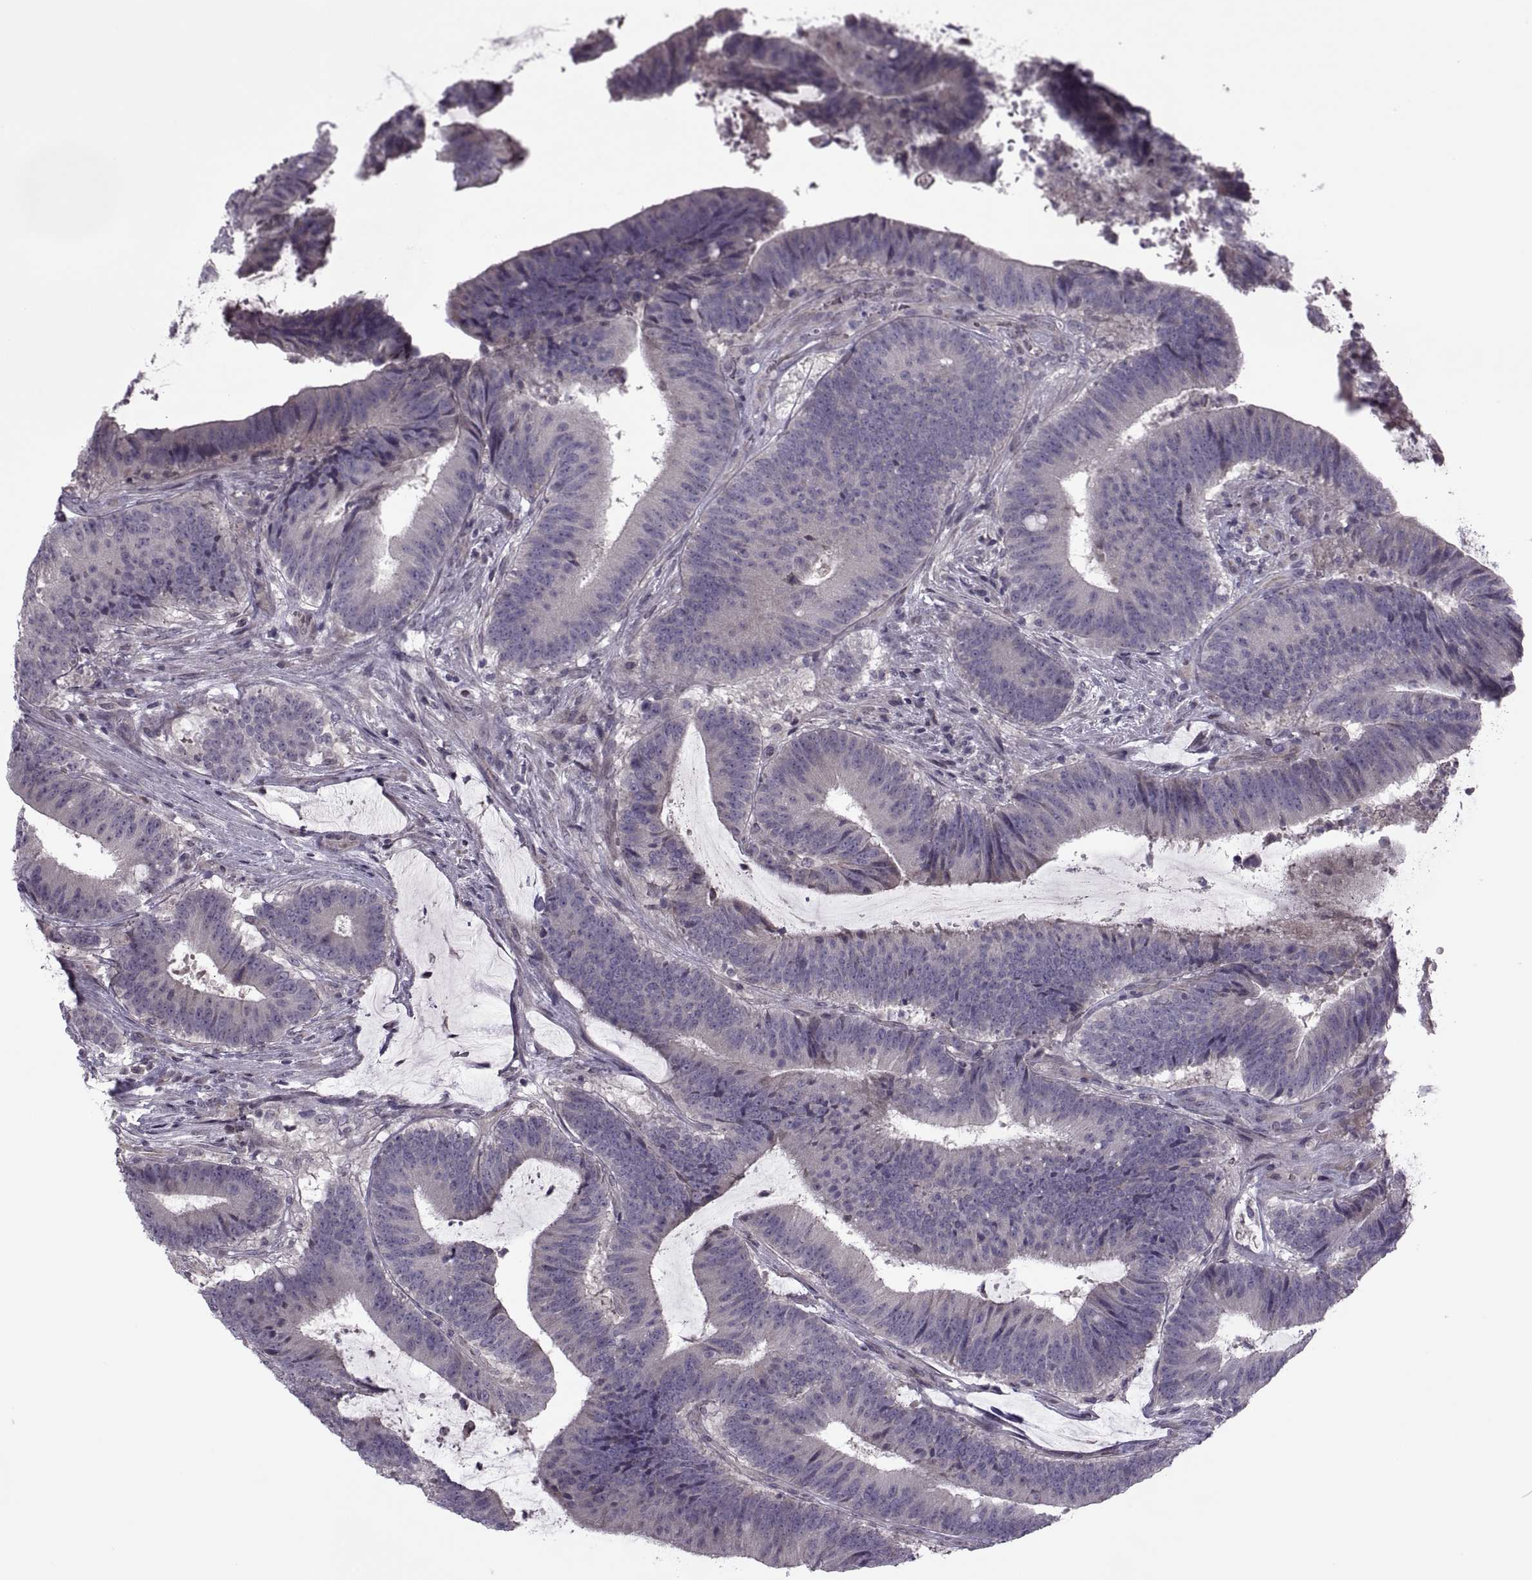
{"staining": {"intensity": "negative", "quantity": "none", "location": "none"}, "tissue": "colorectal cancer", "cell_type": "Tumor cells", "image_type": "cancer", "snomed": [{"axis": "morphology", "description": "Adenocarcinoma, NOS"}, {"axis": "topography", "description": "Colon"}], "caption": "A histopathology image of adenocarcinoma (colorectal) stained for a protein displays no brown staining in tumor cells.", "gene": "ODF3", "patient": {"sex": "female", "age": 43}}